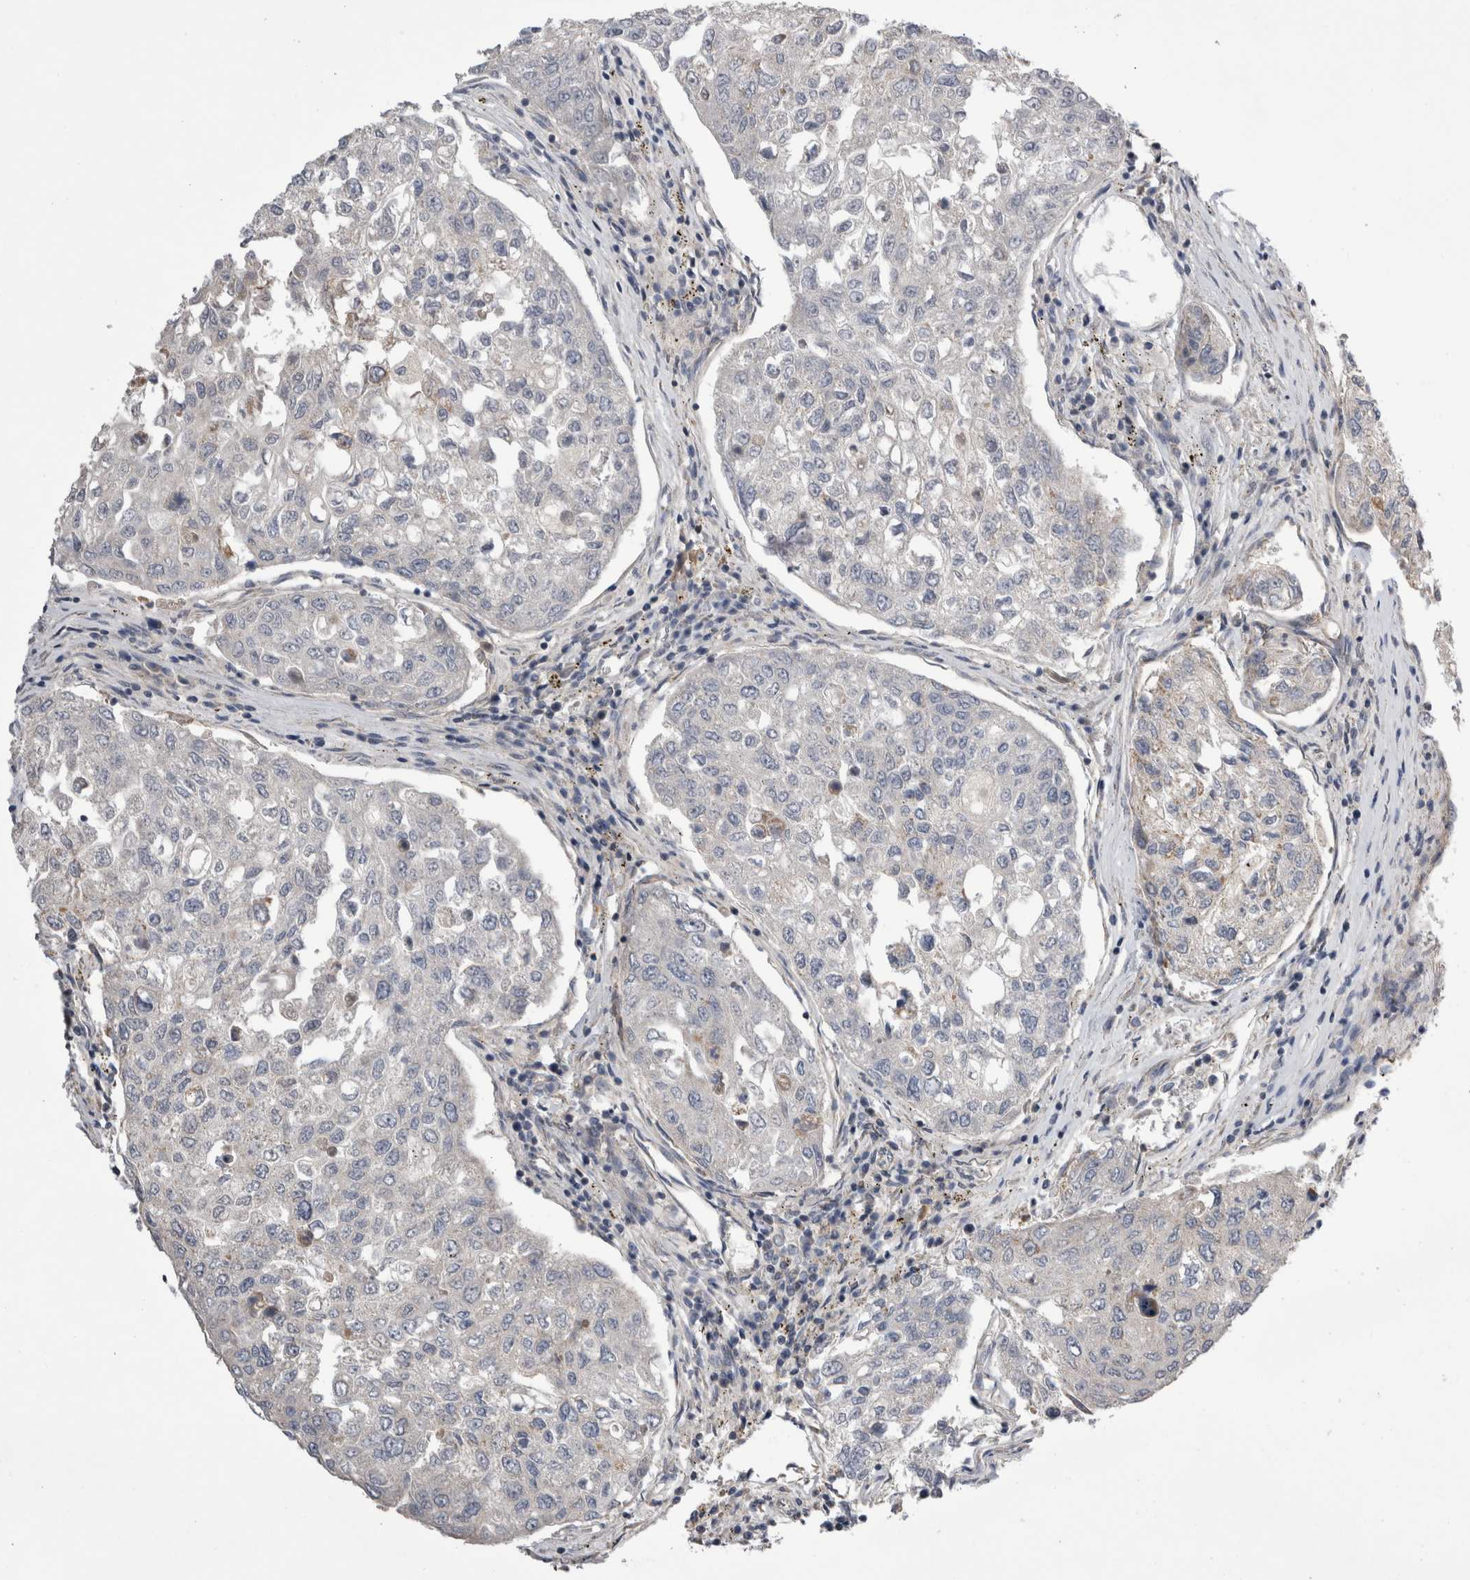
{"staining": {"intensity": "negative", "quantity": "none", "location": "none"}, "tissue": "urothelial cancer", "cell_type": "Tumor cells", "image_type": "cancer", "snomed": [{"axis": "morphology", "description": "Urothelial carcinoma, High grade"}, {"axis": "topography", "description": "Lymph node"}, {"axis": "topography", "description": "Urinary bladder"}], "caption": "High magnification brightfield microscopy of high-grade urothelial carcinoma stained with DAB (3,3'-diaminobenzidine) (brown) and counterstained with hematoxylin (blue): tumor cells show no significant positivity.", "gene": "ARHGAP29", "patient": {"sex": "male", "age": 51}}